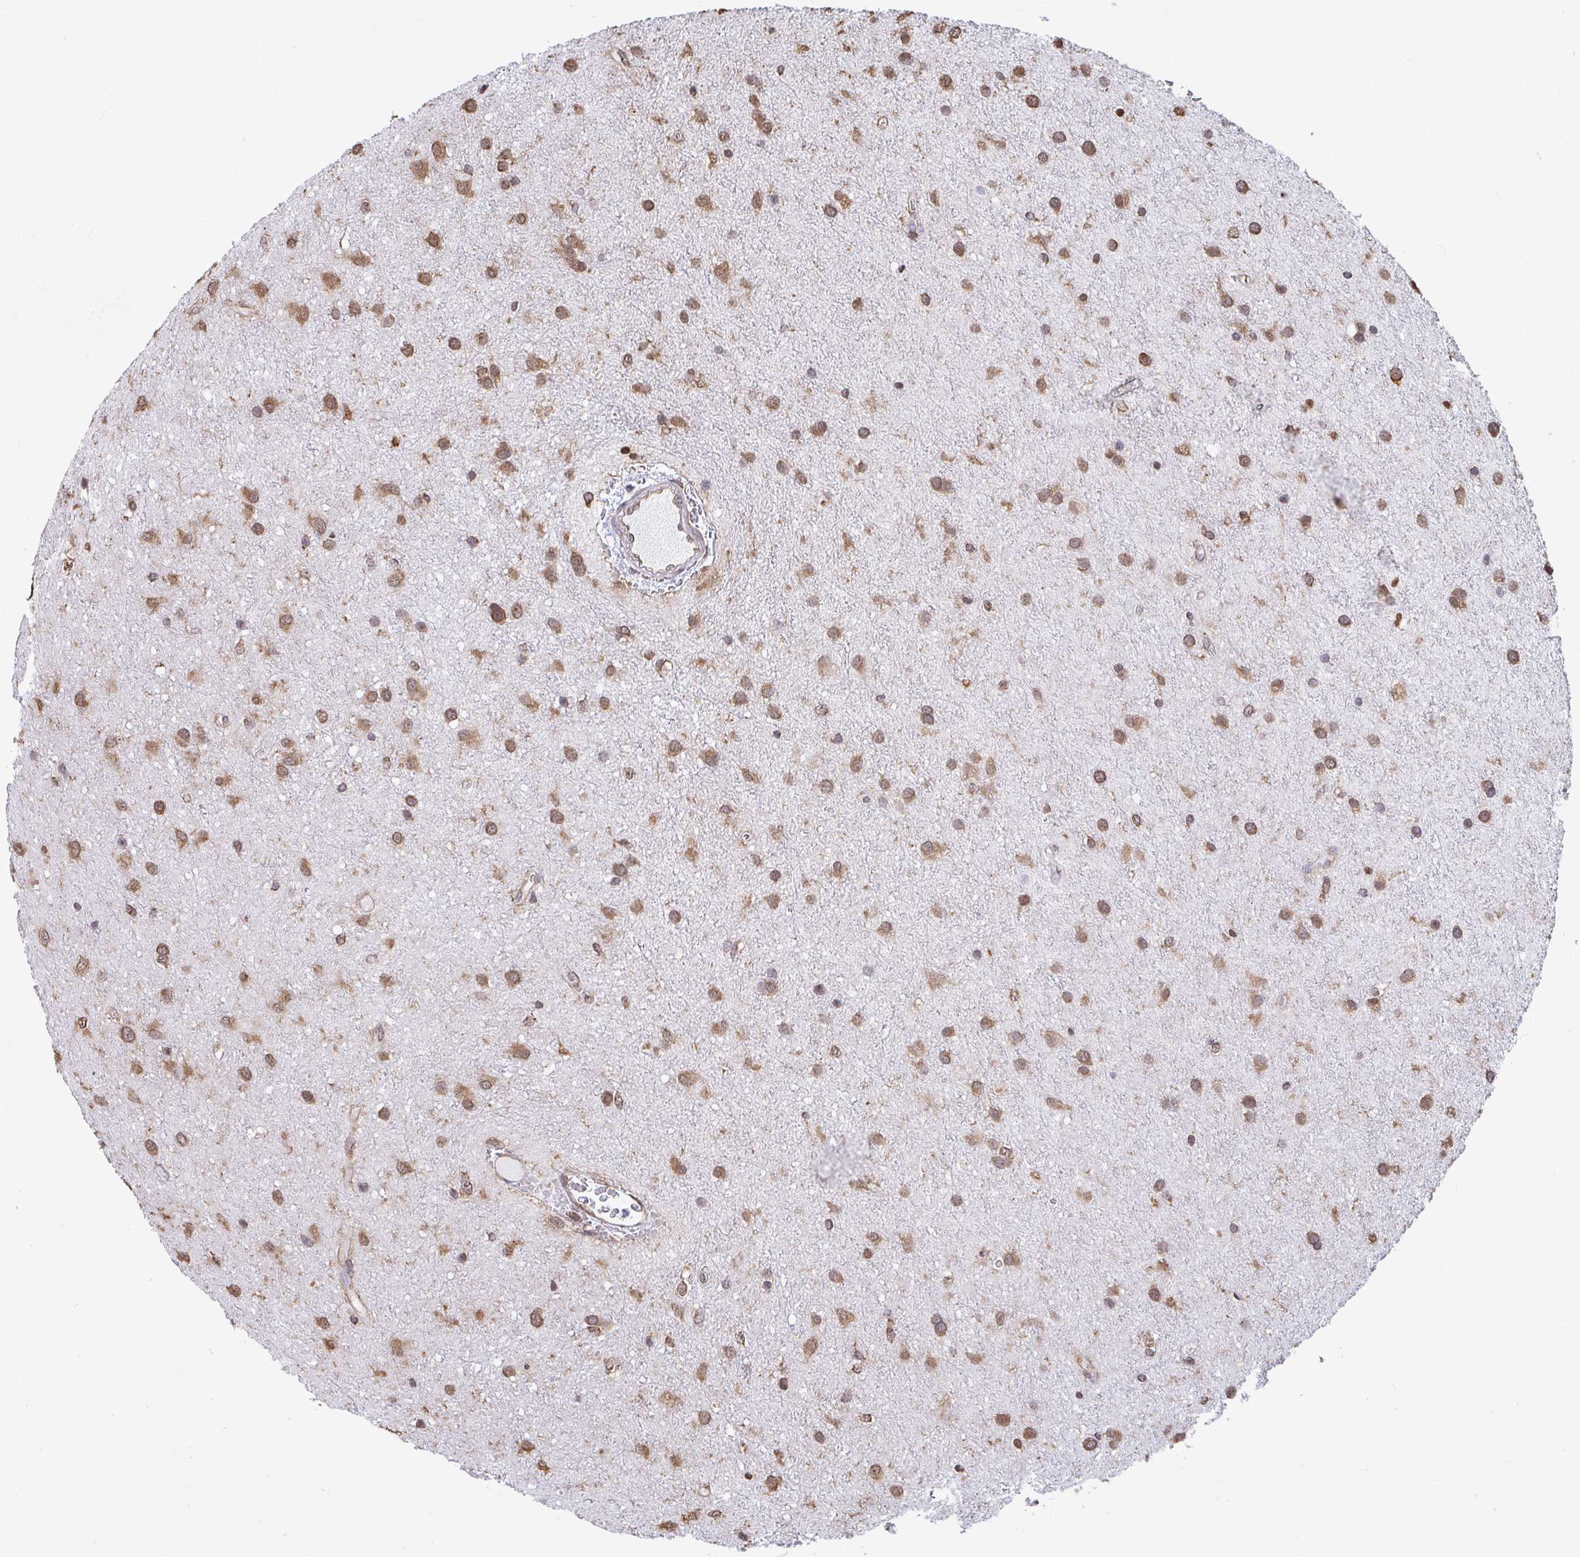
{"staining": {"intensity": "moderate", "quantity": ">75%", "location": "cytoplasmic/membranous"}, "tissue": "glioma", "cell_type": "Tumor cells", "image_type": "cancer", "snomed": [{"axis": "morphology", "description": "Glioma, malignant, Low grade"}, {"axis": "topography", "description": "Cerebellum"}], "caption": "IHC image of neoplastic tissue: human glioma stained using IHC reveals medium levels of moderate protein expression localized specifically in the cytoplasmic/membranous of tumor cells, appearing as a cytoplasmic/membranous brown color.", "gene": "SYNCRIP", "patient": {"sex": "female", "age": 5}}